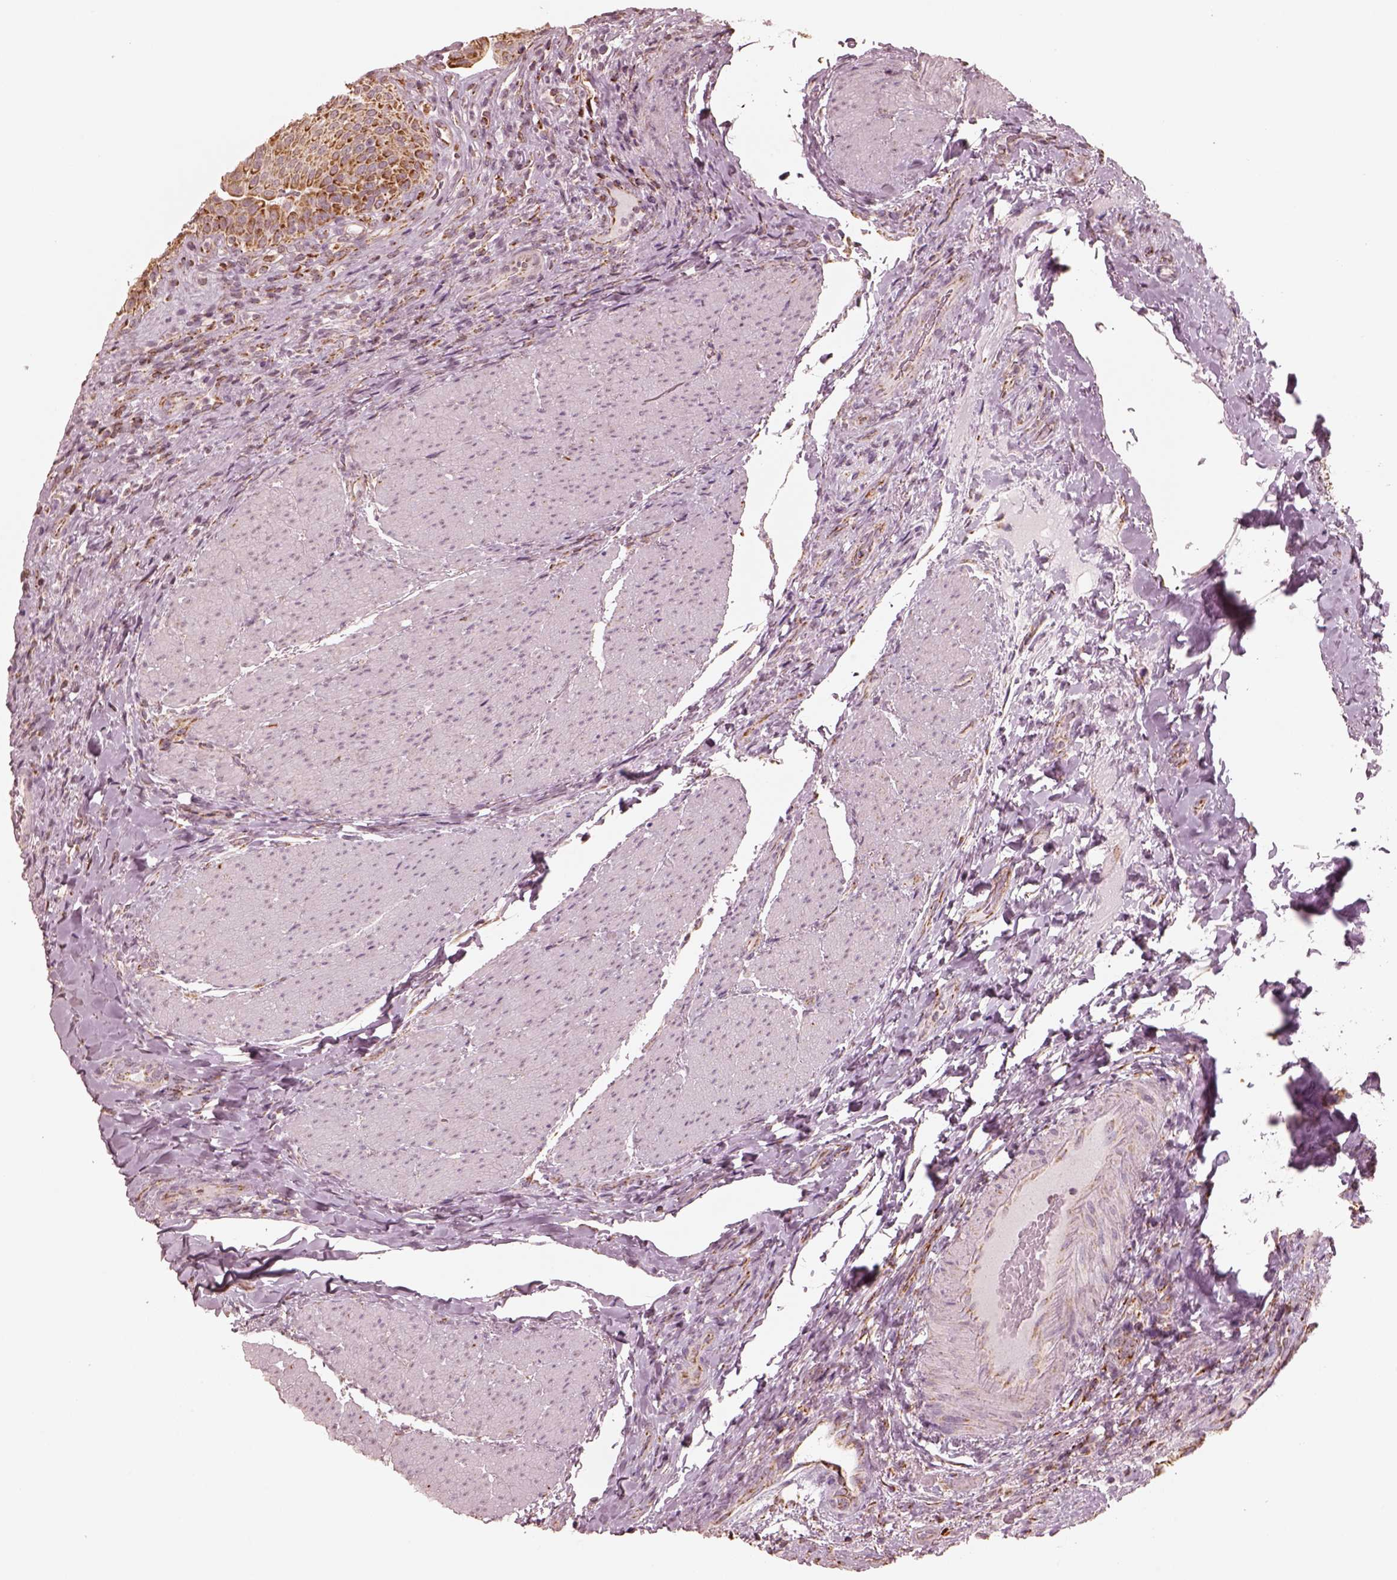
{"staining": {"intensity": "strong", "quantity": ">75%", "location": "cytoplasmic/membranous"}, "tissue": "urinary bladder", "cell_type": "Urothelial cells", "image_type": "normal", "snomed": [{"axis": "morphology", "description": "Normal tissue, NOS"}, {"axis": "topography", "description": "Urinary bladder"}, {"axis": "topography", "description": "Peripheral nerve tissue"}], "caption": "A high-resolution image shows IHC staining of benign urinary bladder, which exhibits strong cytoplasmic/membranous positivity in about >75% of urothelial cells. The staining was performed using DAB (3,3'-diaminobenzidine) to visualize the protein expression in brown, while the nuclei were stained in blue with hematoxylin (Magnification: 20x).", "gene": "ENTPD6", "patient": {"sex": "male", "age": 66}}